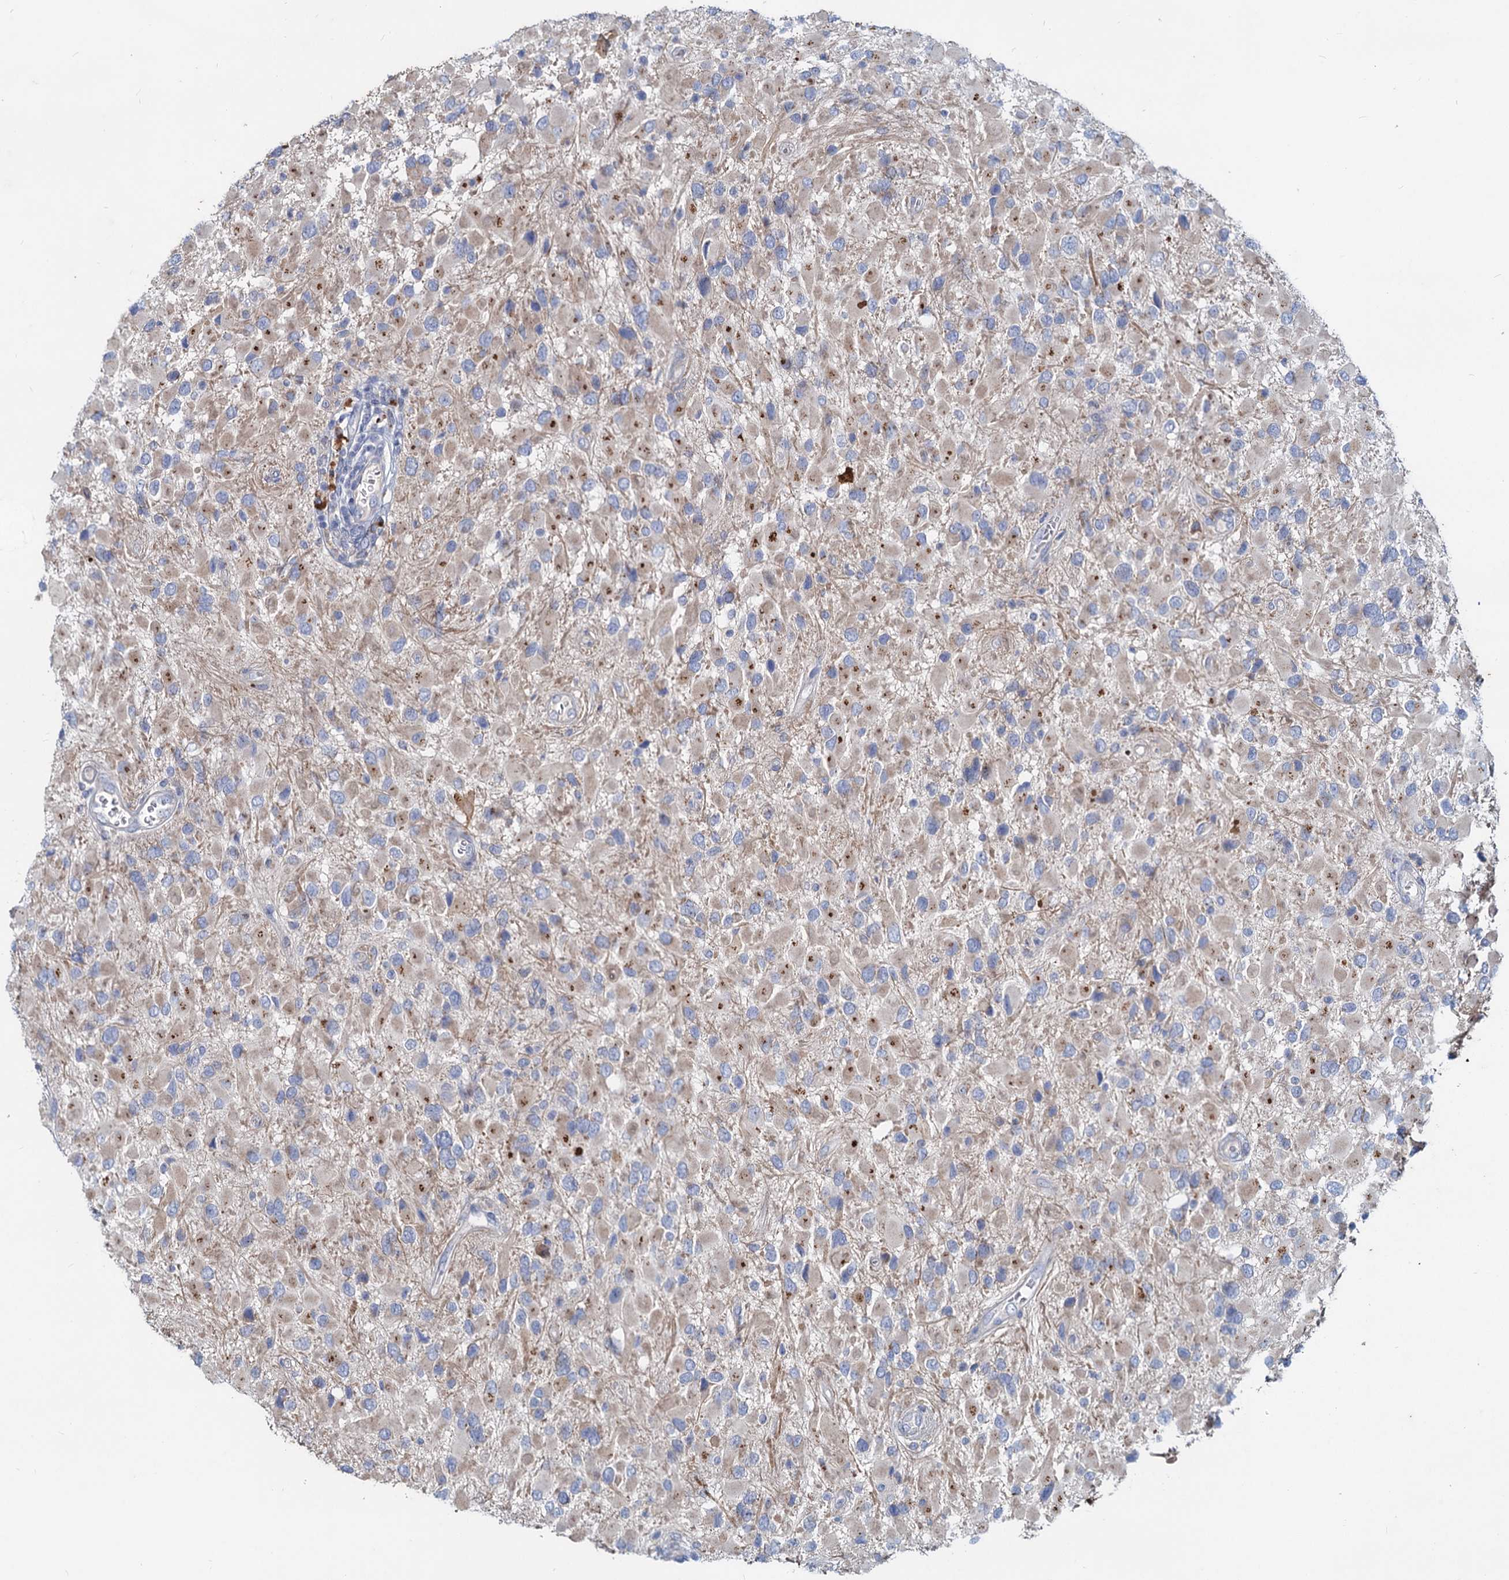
{"staining": {"intensity": "weak", "quantity": "<25%", "location": "cytoplasmic/membranous"}, "tissue": "glioma", "cell_type": "Tumor cells", "image_type": "cancer", "snomed": [{"axis": "morphology", "description": "Glioma, malignant, High grade"}, {"axis": "topography", "description": "Brain"}], "caption": "Glioma was stained to show a protein in brown. There is no significant expression in tumor cells.", "gene": "TMX2", "patient": {"sex": "male", "age": 53}}